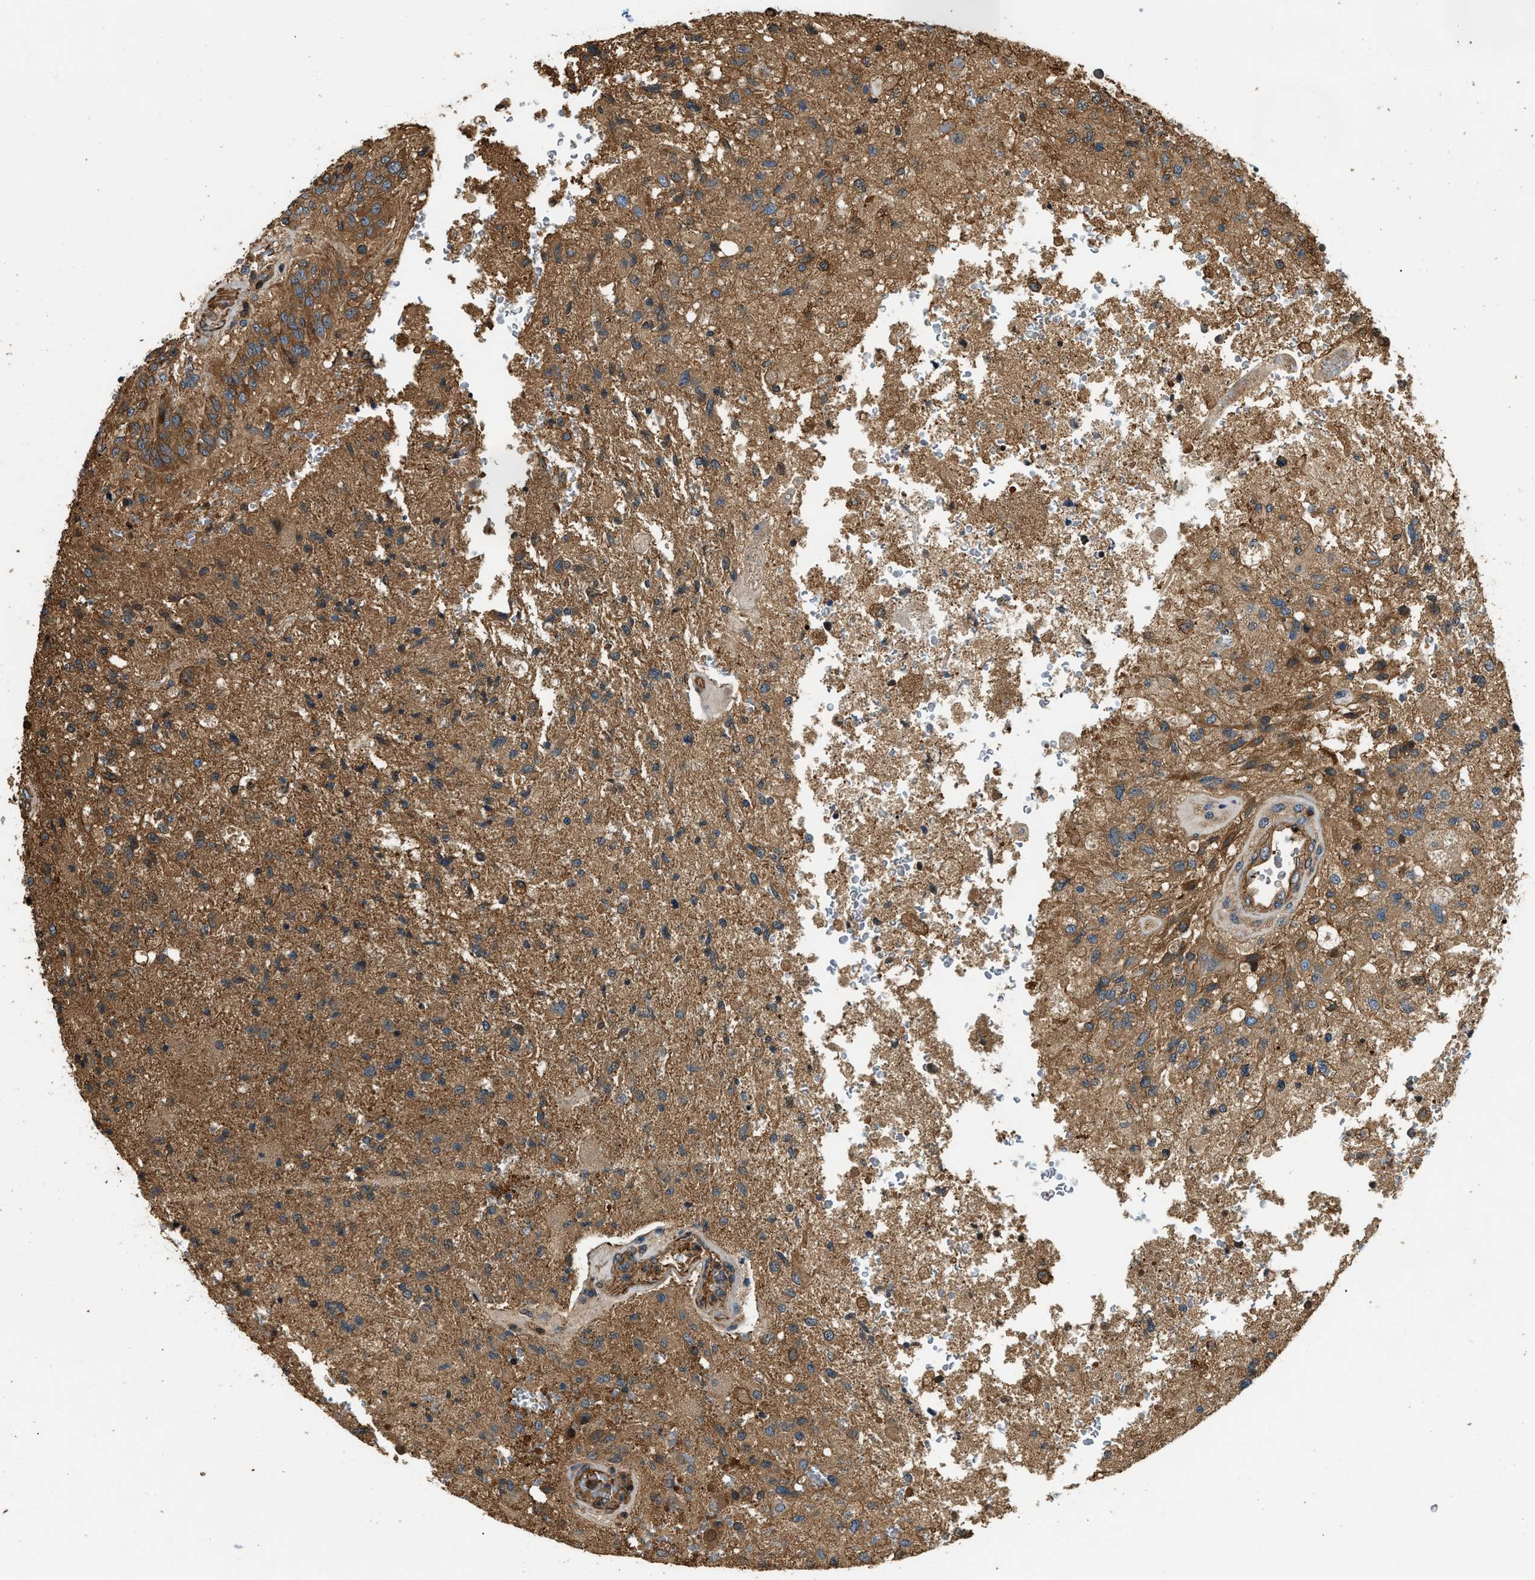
{"staining": {"intensity": "moderate", "quantity": ">75%", "location": "cytoplasmic/membranous"}, "tissue": "glioma", "cell_type": "Tumor cells", "image_type": "cancer", "snomed": [{"axis": "morphology", "description": "Normal tissue, NOS"}, {"axis": "morphology", "description": "Glioma, malignant, High grade"}, {"axis": "topography", "description": "Cerebral cortex"}], "caption": "Immunohistochemistry (DAB (3,3'-diaminobenzidine)) staining of glioma shows moderate cytoplasmic/membranous protein staining in approximately >75% of tumor cells.", "gene": "YARS1", "patient": {"sex": "male", "age": 77}}